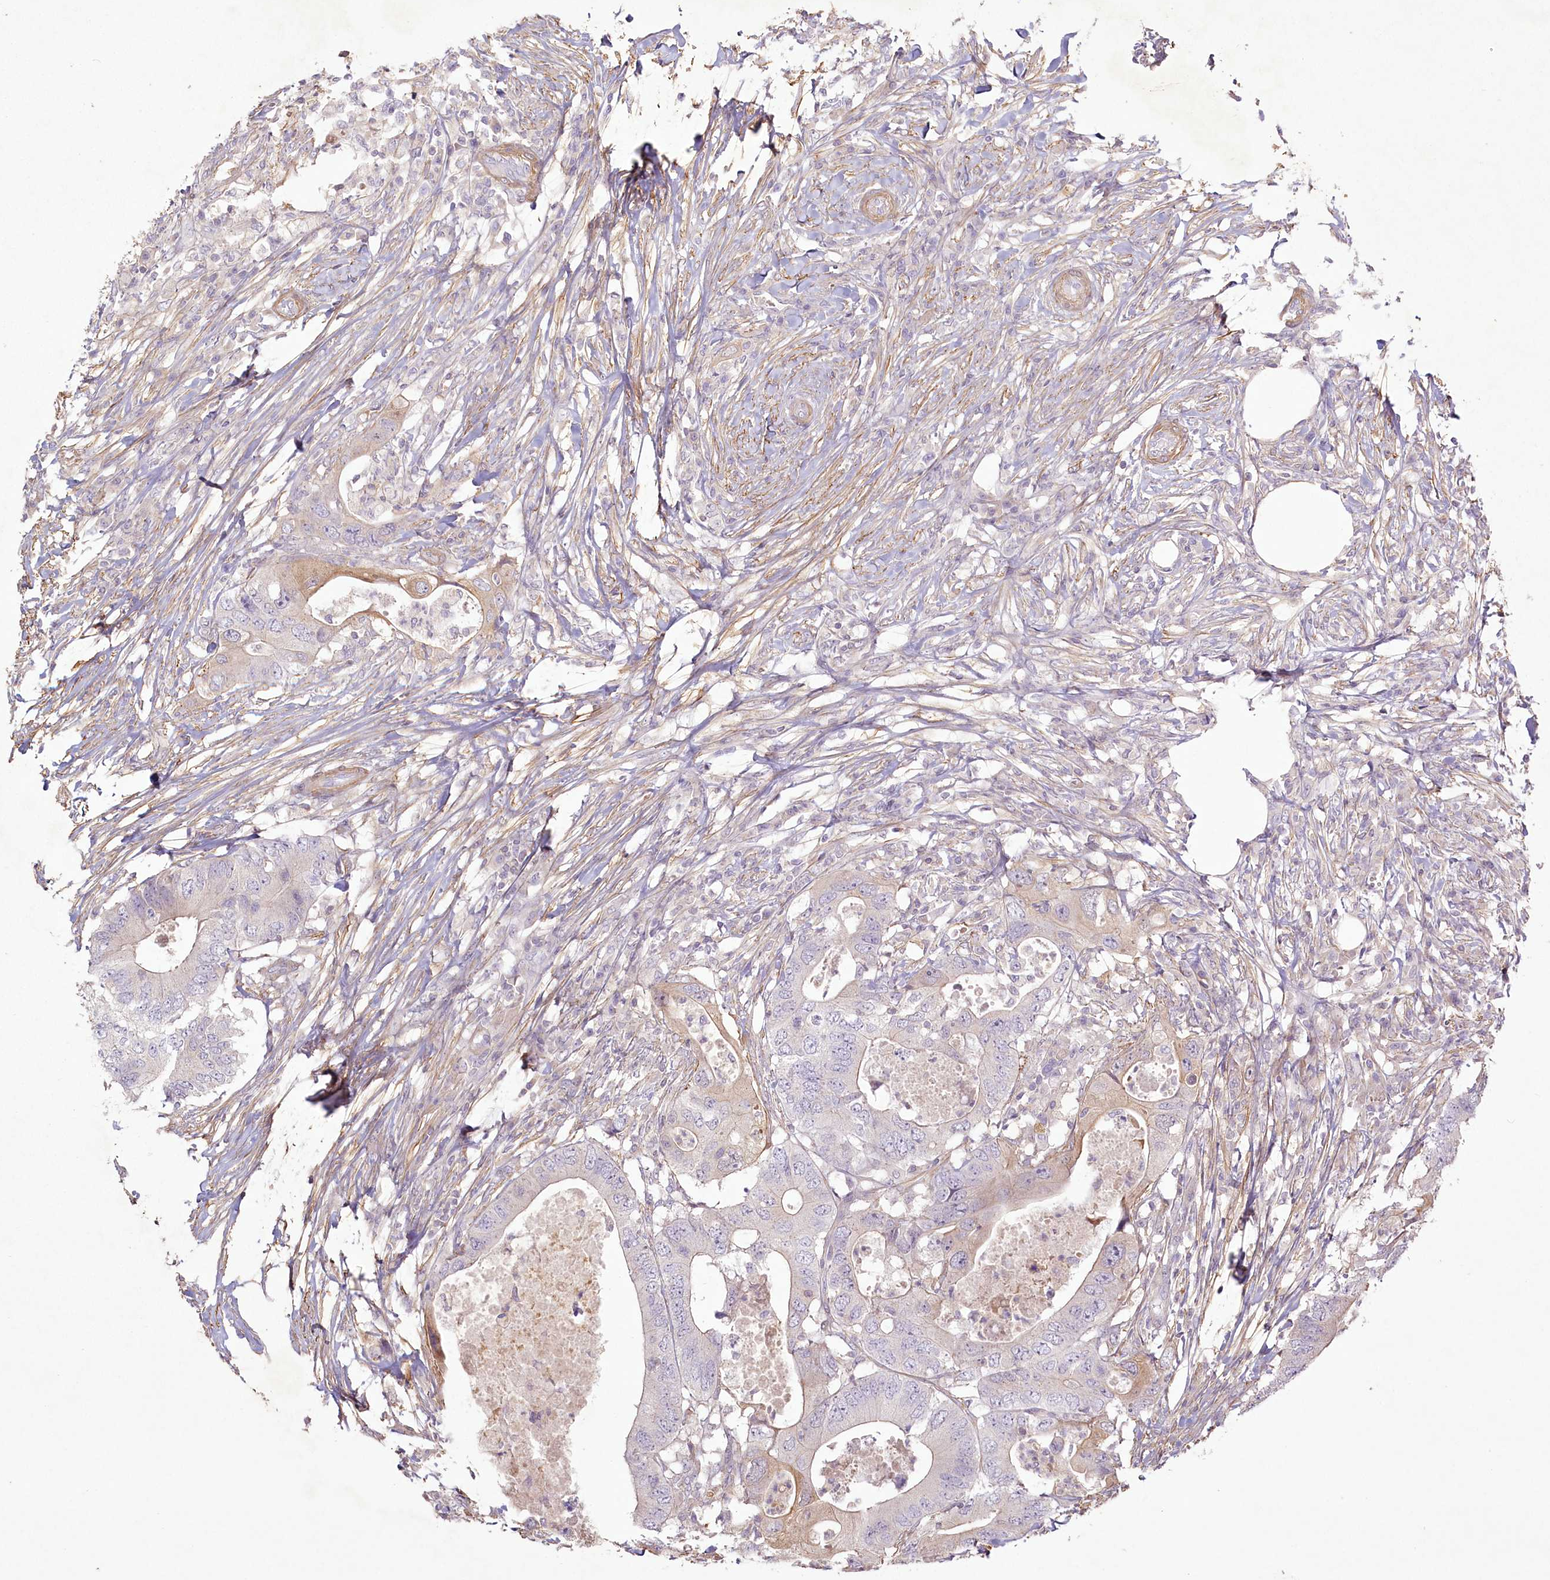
{"staining": {"intensity": "weak", "quantity": "<25%", "location": "cytoplasmic/membranous"}, "tissue": "colorectal cancer", "cell_type": "Tumor cells", "image_type": "cancer", "snomed": [{"axis": "morphology", "description": "Adenocarcinoma, NOS"}, {"axis": "topography", "description": "Colon"}], "caption": "Photomicrograph shows no protein expression in tumor cells of colorectal cancer tissue. (Stains: DAB (3,3'-diaminobenzidine) immunohistochemistry with hematoxylin counter stain, Microscopy: brightfield microscopy at high magnification).", "gene": "INPP4B", "patient": {"sex": "male", "age": 71}}